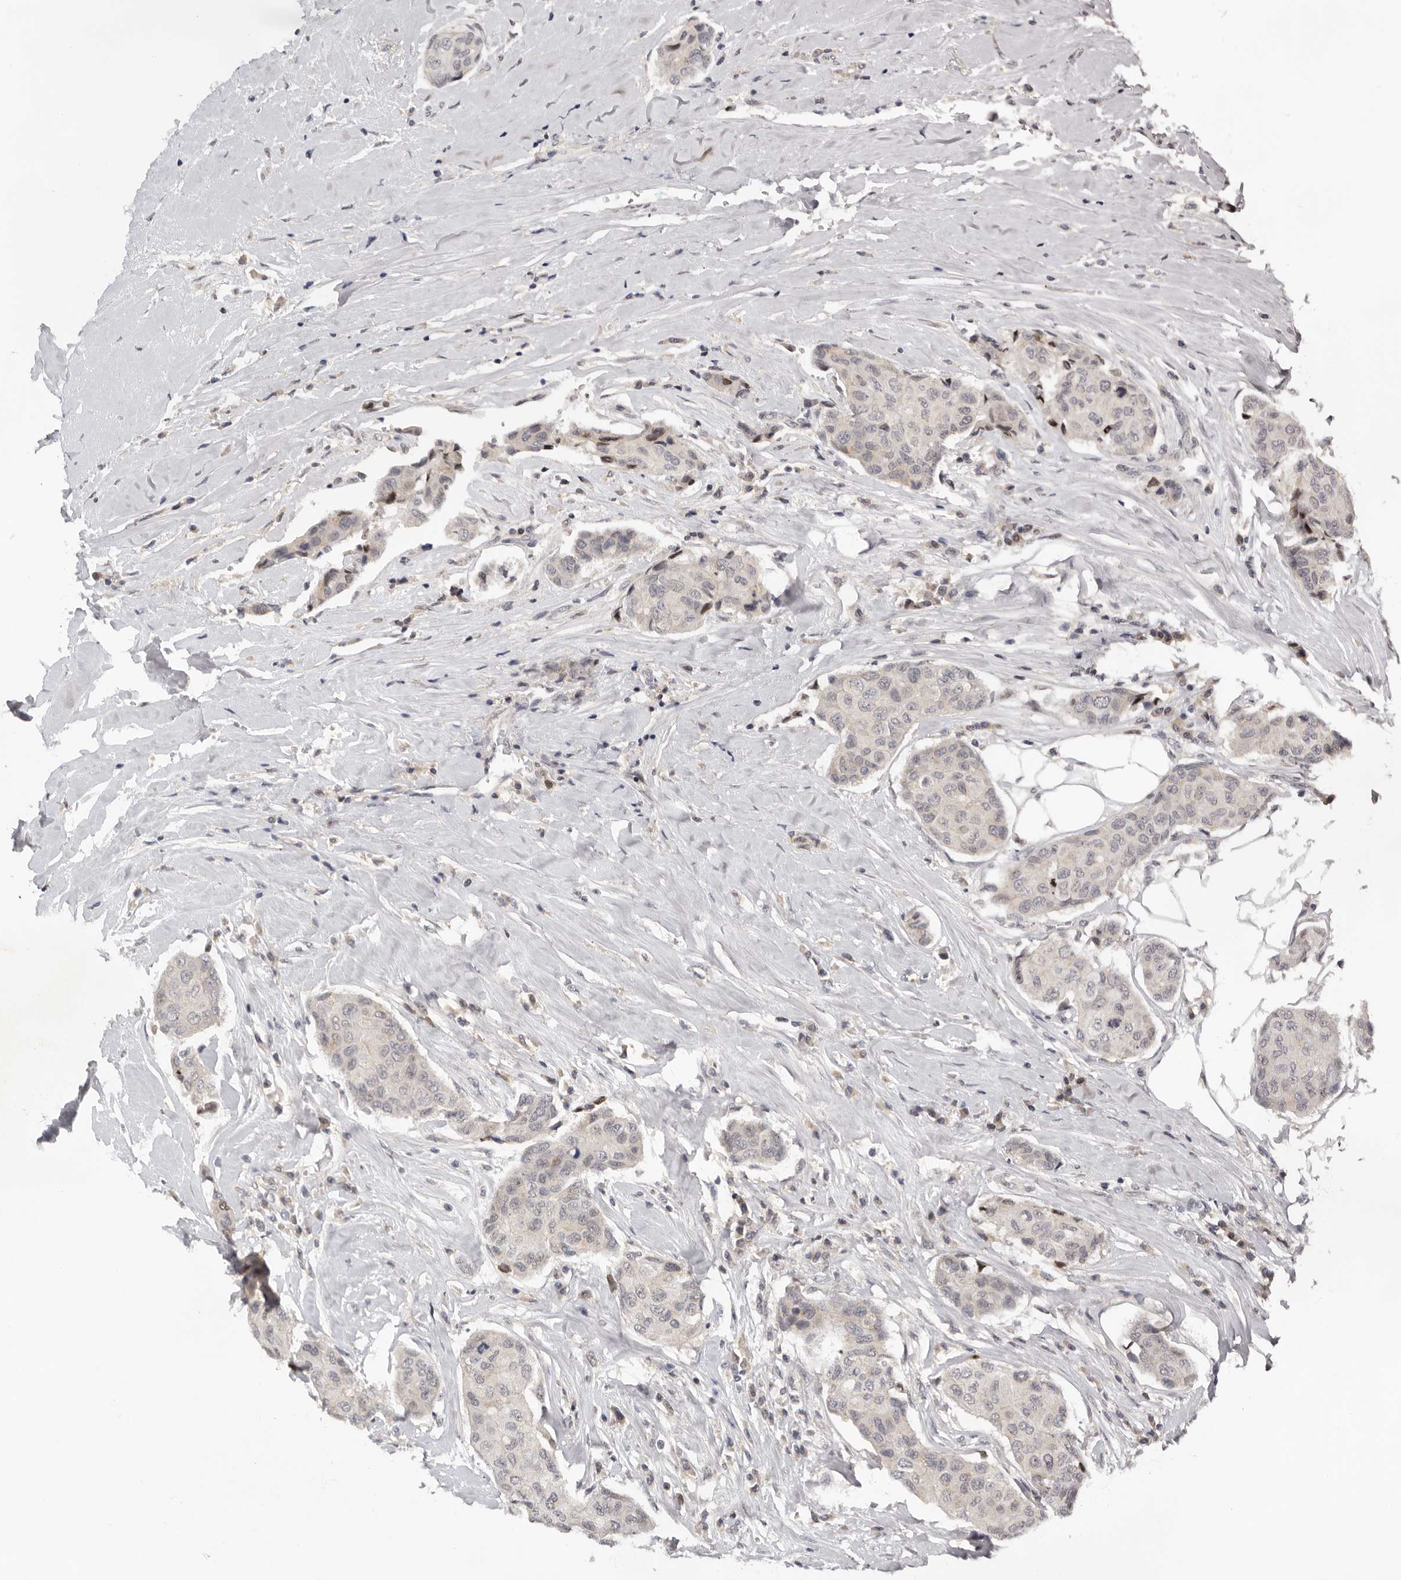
{"staining": {"intensity": "weak", "quantity": "<25%", "location": "cytoplasmic/membranous"}, "tissue": "breast cancer", "cell_type": "Tumor cells", "image_type": "cancer", "snomed": [{"axis": "morphology", "description": "Duct carcinoma"}, {"axis": "topography", "description": "Breast"}], "caption": "Immunohistochemistry of human breast cancer demonstrates no expression in tumor cells. Nuclei are stained in blue.", "gene": "KIF2B", "patient": {"sex": "female", "age": 80}}